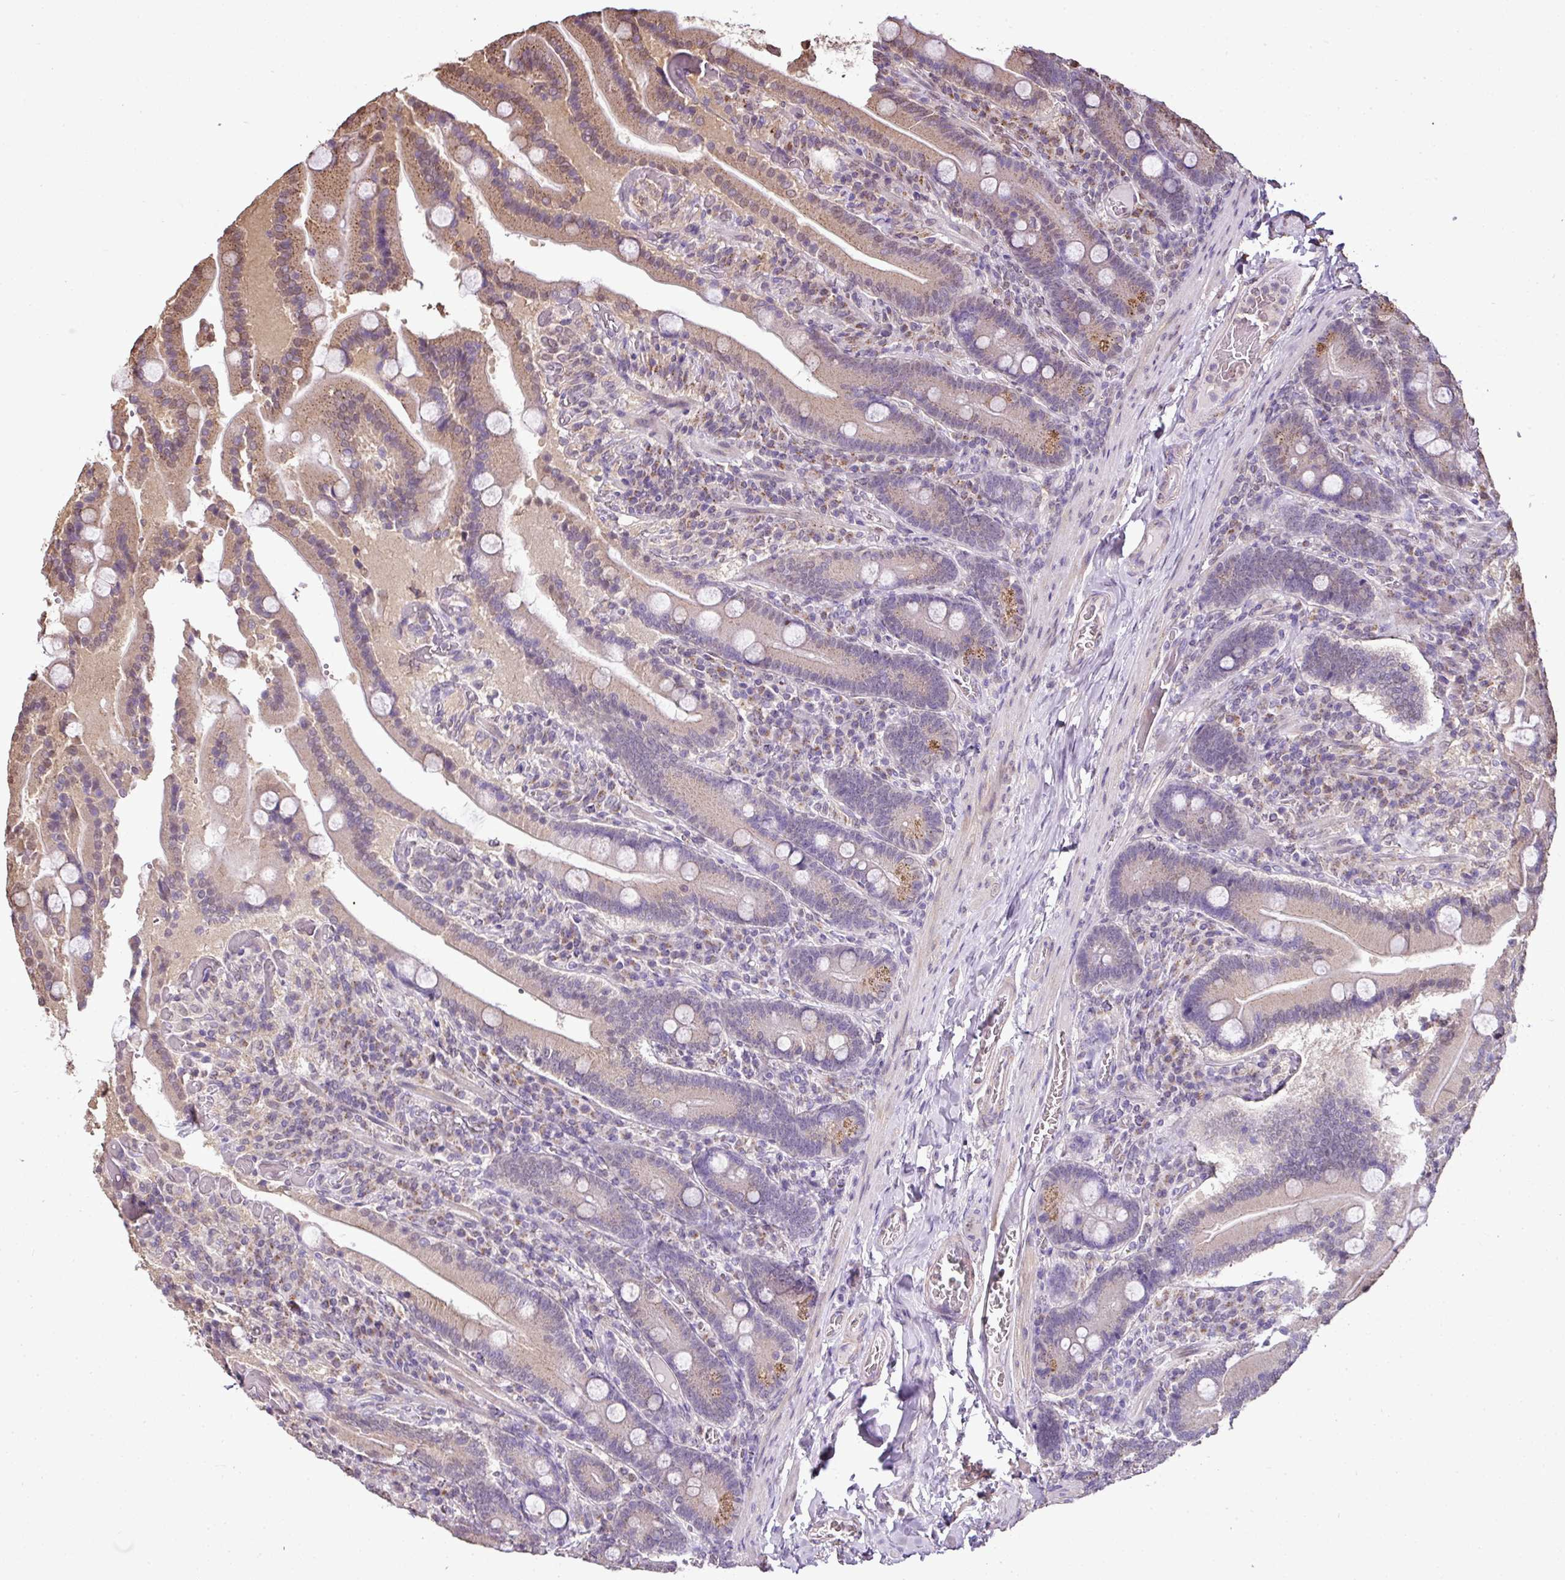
{"staining": {"intensity": "moderate", "quantity": "25%-75%", "location": "cytoplasmic/membranous"}, "tissue": "duodenum", "cell_type": "Glandular cells", "image_type": "normal", "snomed": [{"axis": "morphology", "description": "Normal tissue, NOS"}, {"axis": "topography", "description": "Duodenum"}], "caption": "IHC staining of benign duodenum, which demonstrates medium levels of moderate cytoplasmic/membranous expression in about 25%-75% of glandular cells indicating moderate cytoplasmic/membranous protein staining. The staining was performed using DAB (3,3'-diaminobenzidine) (brown) for protein detection and nuclei were counterstained in hematoxylin (blue).", "gene": "JPH2", "patient": {"sex": "female", "age": 62}}